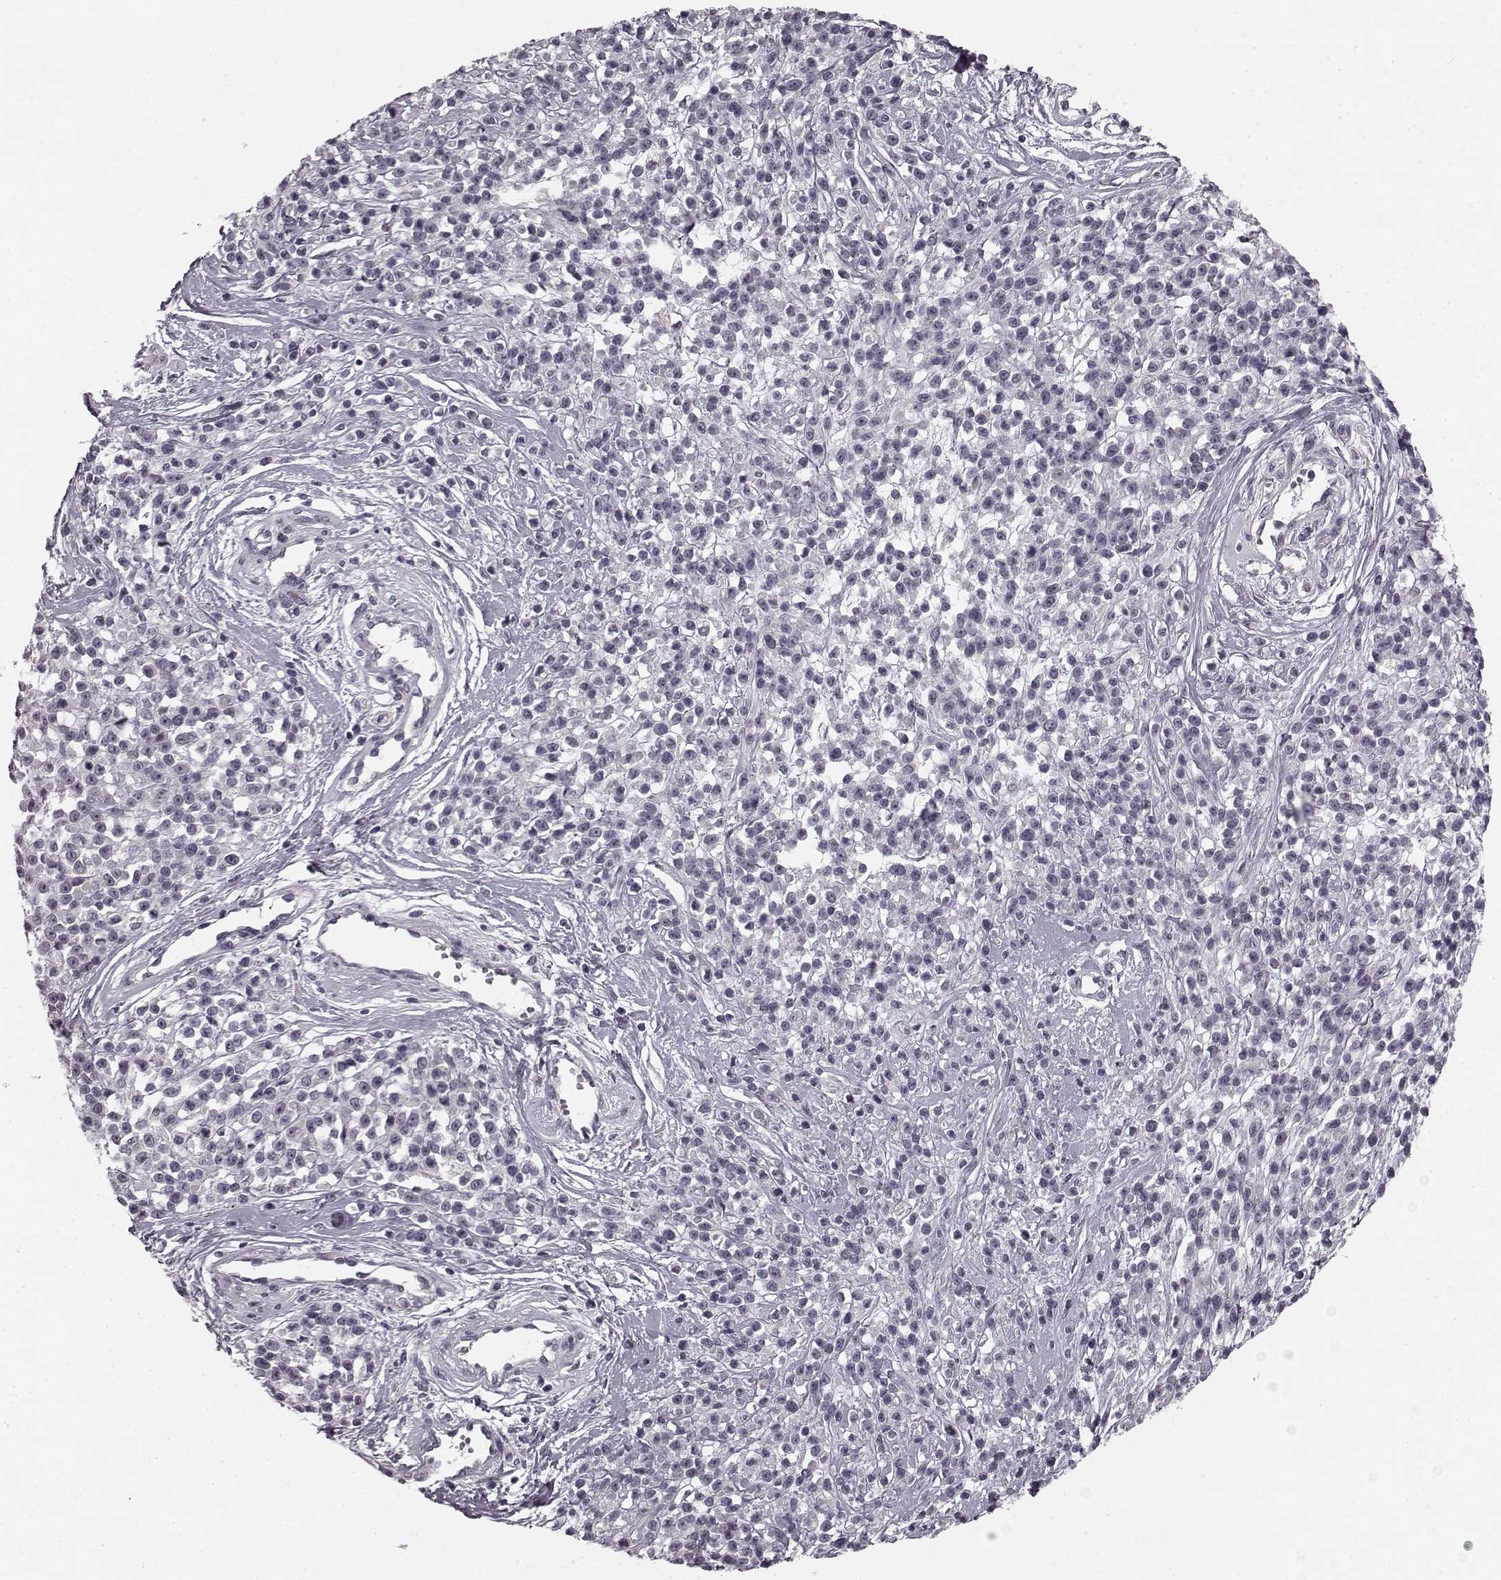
{"staining": {"intensity": "negative", "quantity": "none", "location": "none"}, "tissue": "melanoma", "cell_type": "Tumor cells", "image_type": "cancer", "snomed": [{"axis": "morphology", "description": "Malignant melanoma, NOS"}, {"axis": "topography", "description": "Skin"}, {"axis": "topography", "description": "Skin of trunk"}], "caption": "The micrograph exhibits no staining of tumor cells in melanoma.", "gene": "FAM234B", "patient": {"sex": "male", "age": 74}}